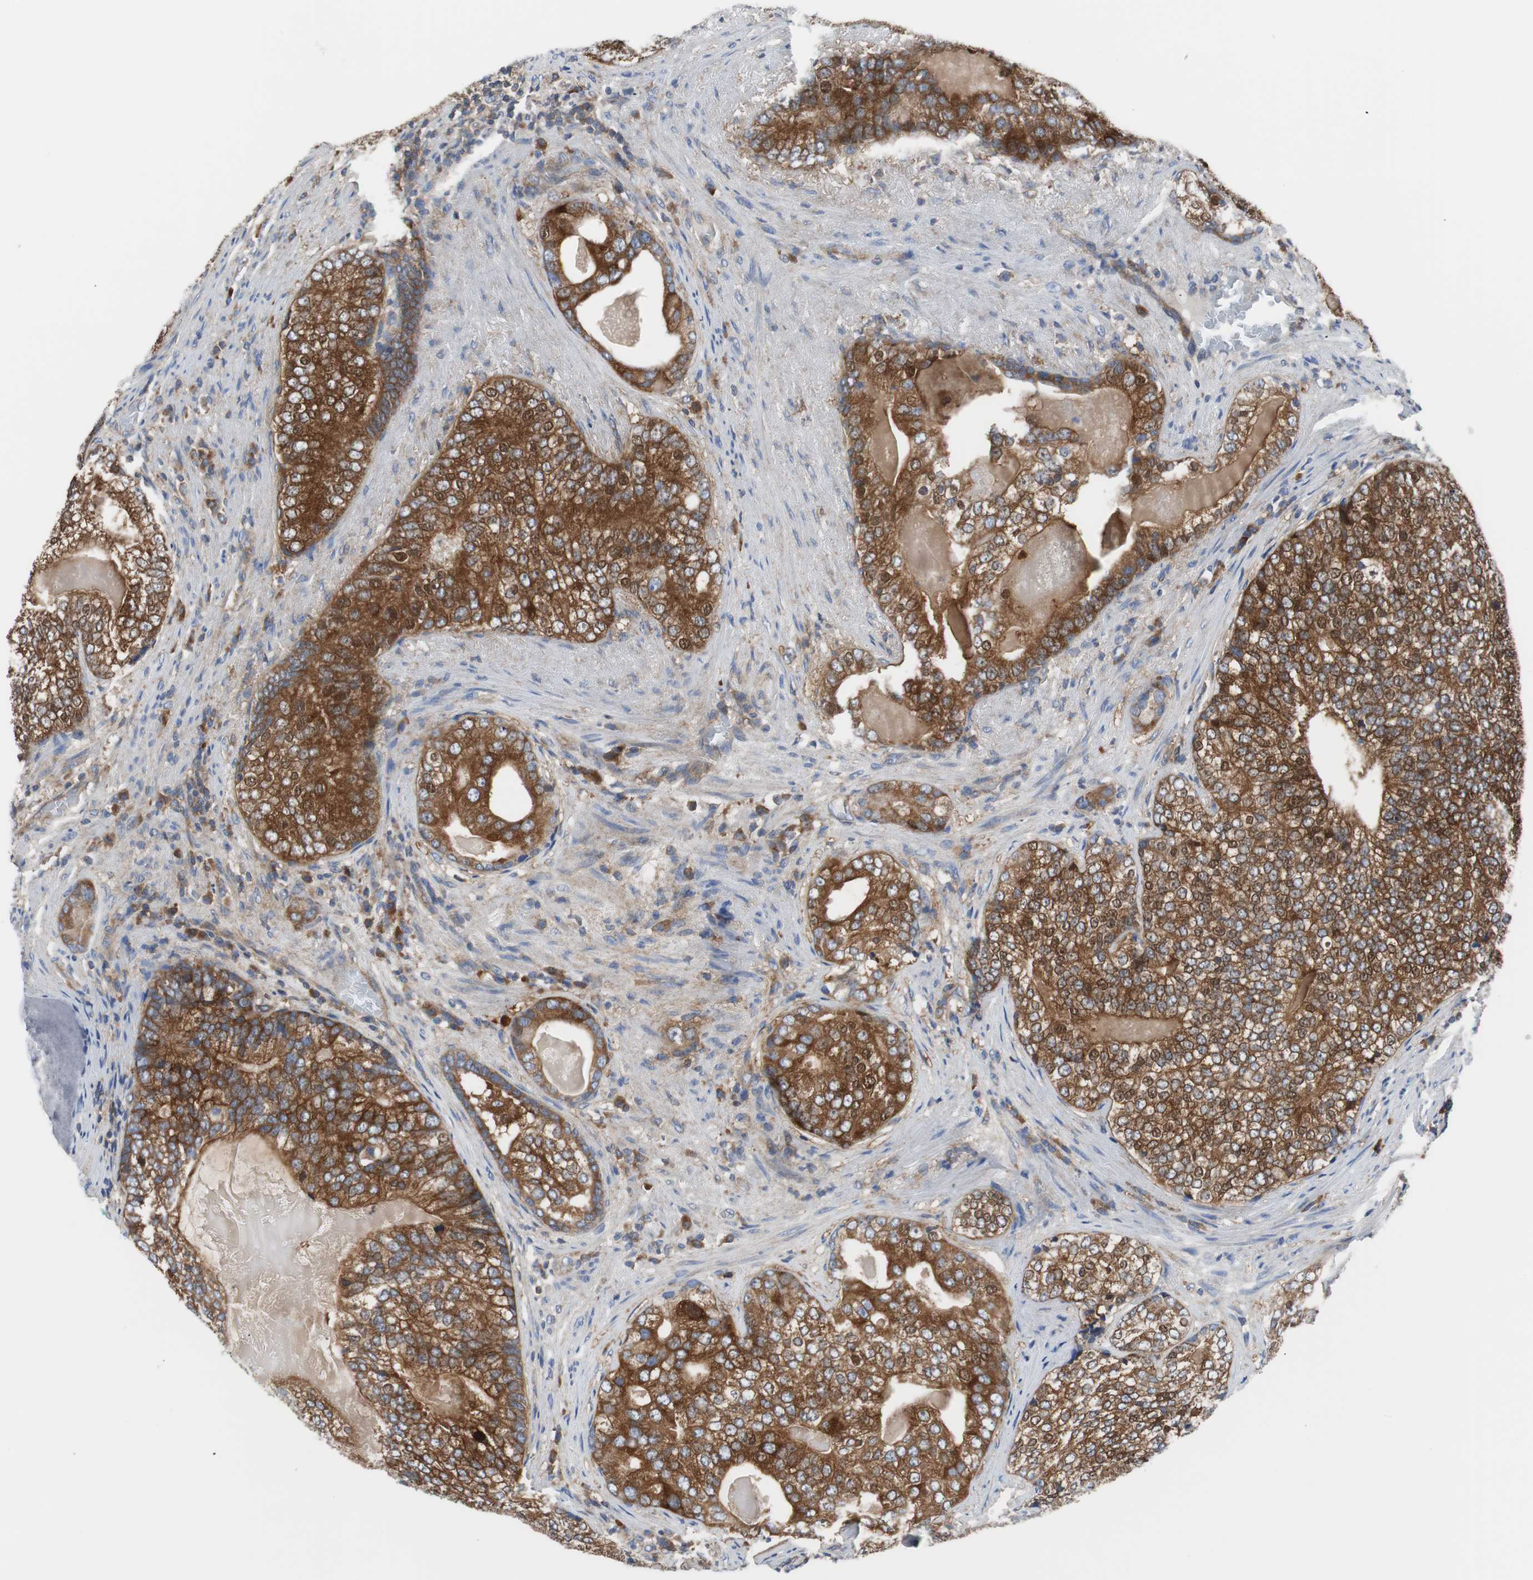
{"staining": {"intensity": "strong", "quantity": ">75%", "location": "cytoplasmic/membranous"}, "tissue": "prostate cancer", "cell_type": "Tumor cells", "image_type": "cancer", "snomed": [{"axis": "morphology", "description": "Adenocarcinoma, High grade"}, {"axis": "topography", "description": "Prostate"}], "caption": "Strong cytoplasmic/membranous protein expression is appreciated in approximately >75% of tumor cells in prostate cancer.", "gene": "BRAF", "patient": {"sex": "male", "age": 66}}